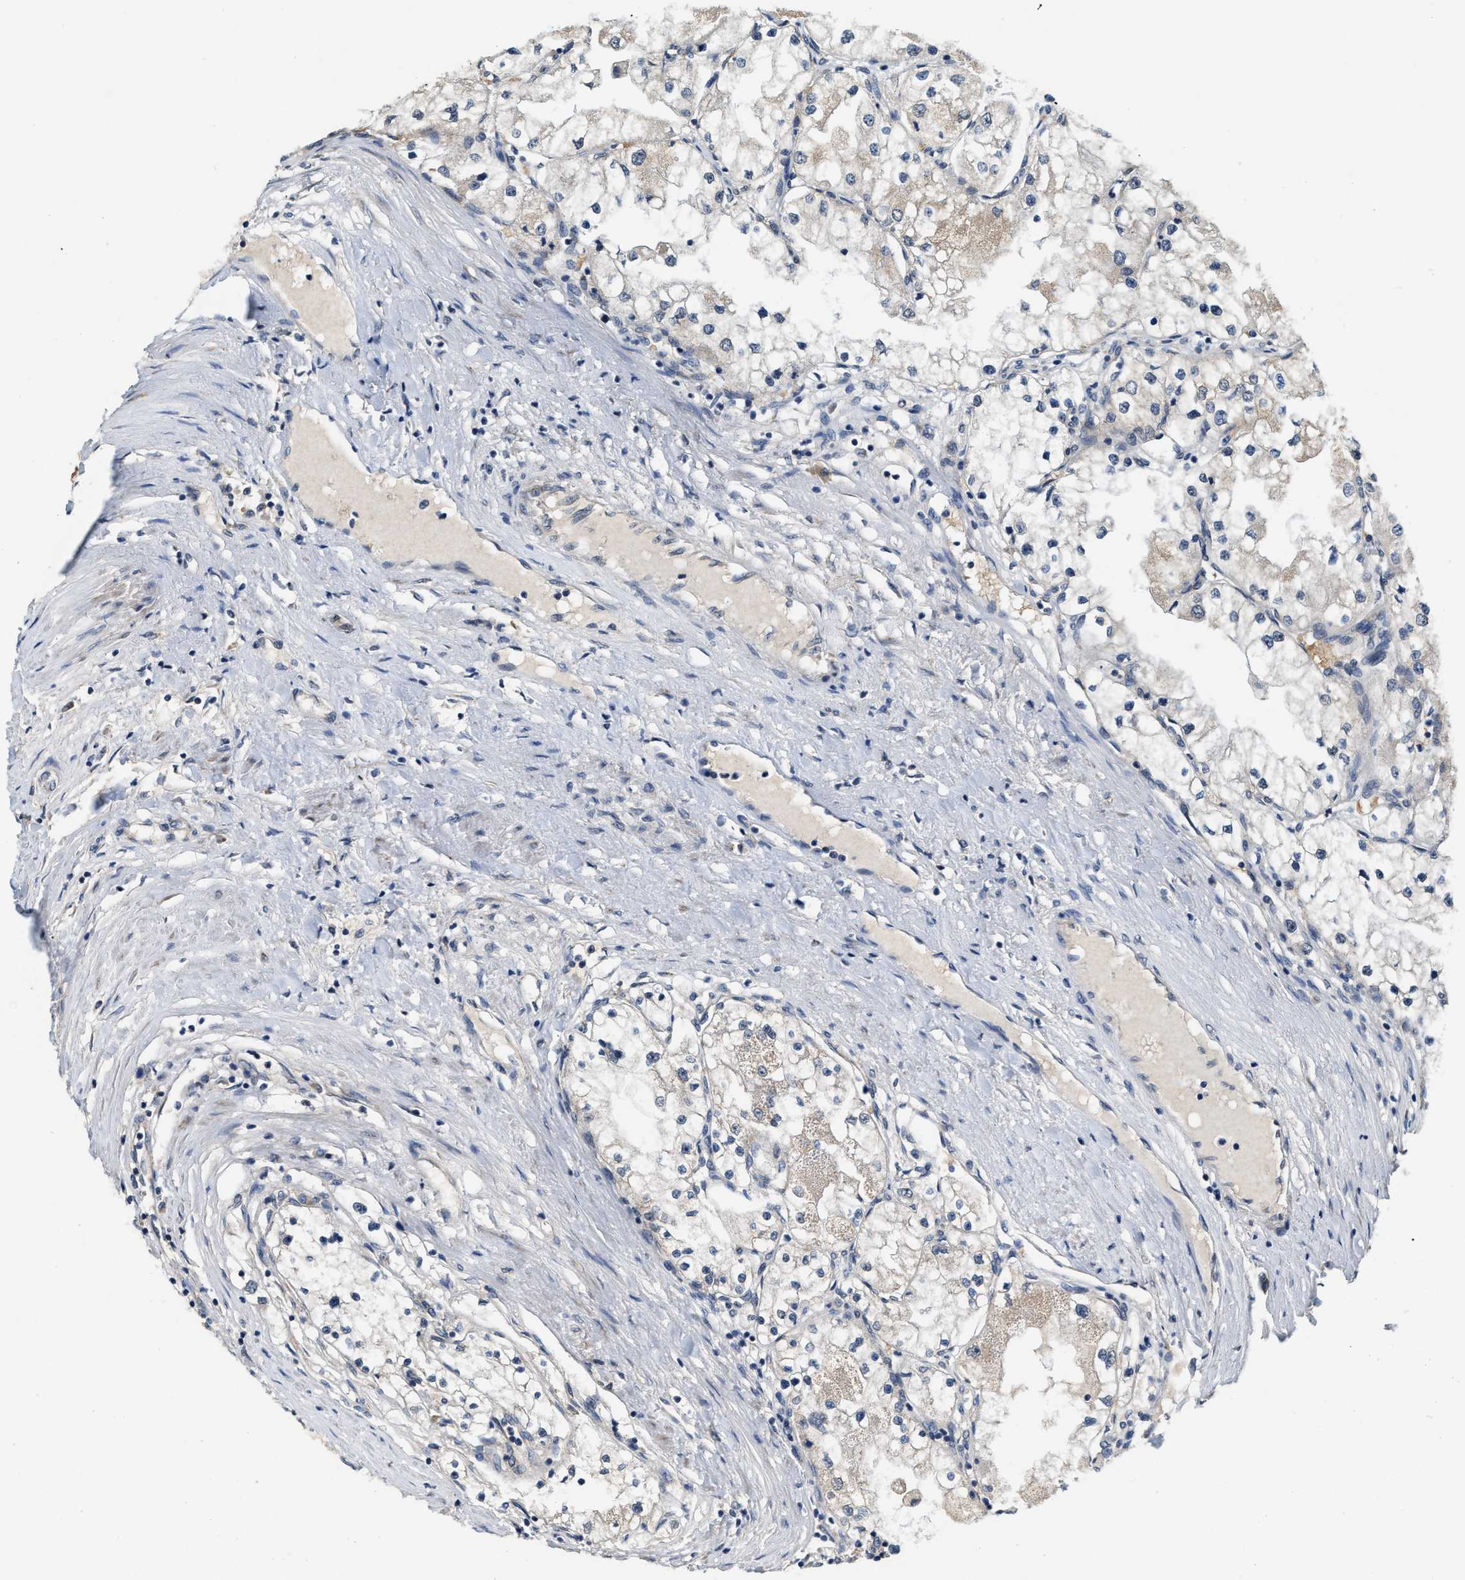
{"staining": {"intensity": "weak", "quantity": "<25%", "location": "cytoplasmic/membranous"}, "tissue": "renal cancer", "cell_type": "Tumor cells", "image_type": "cancer", "snomed": [{"axis": "morphology", "description": "Adenocarcinoma, NOS"}, {"axis": "topography", "description": "Kidney"}], "caption": "A histopathology image of renal cancer stained for a protein demonstrates no brown staining in tumor cells. Brightfield microscopy of immunohistochemistry (IHC) stained with DAB (3,3'-diaminobenzidine) (brown) and hematoxylin (blue), captured at high magnification.", "gene": "KIF24", "patient": {"sex": "male", "age": 68}}